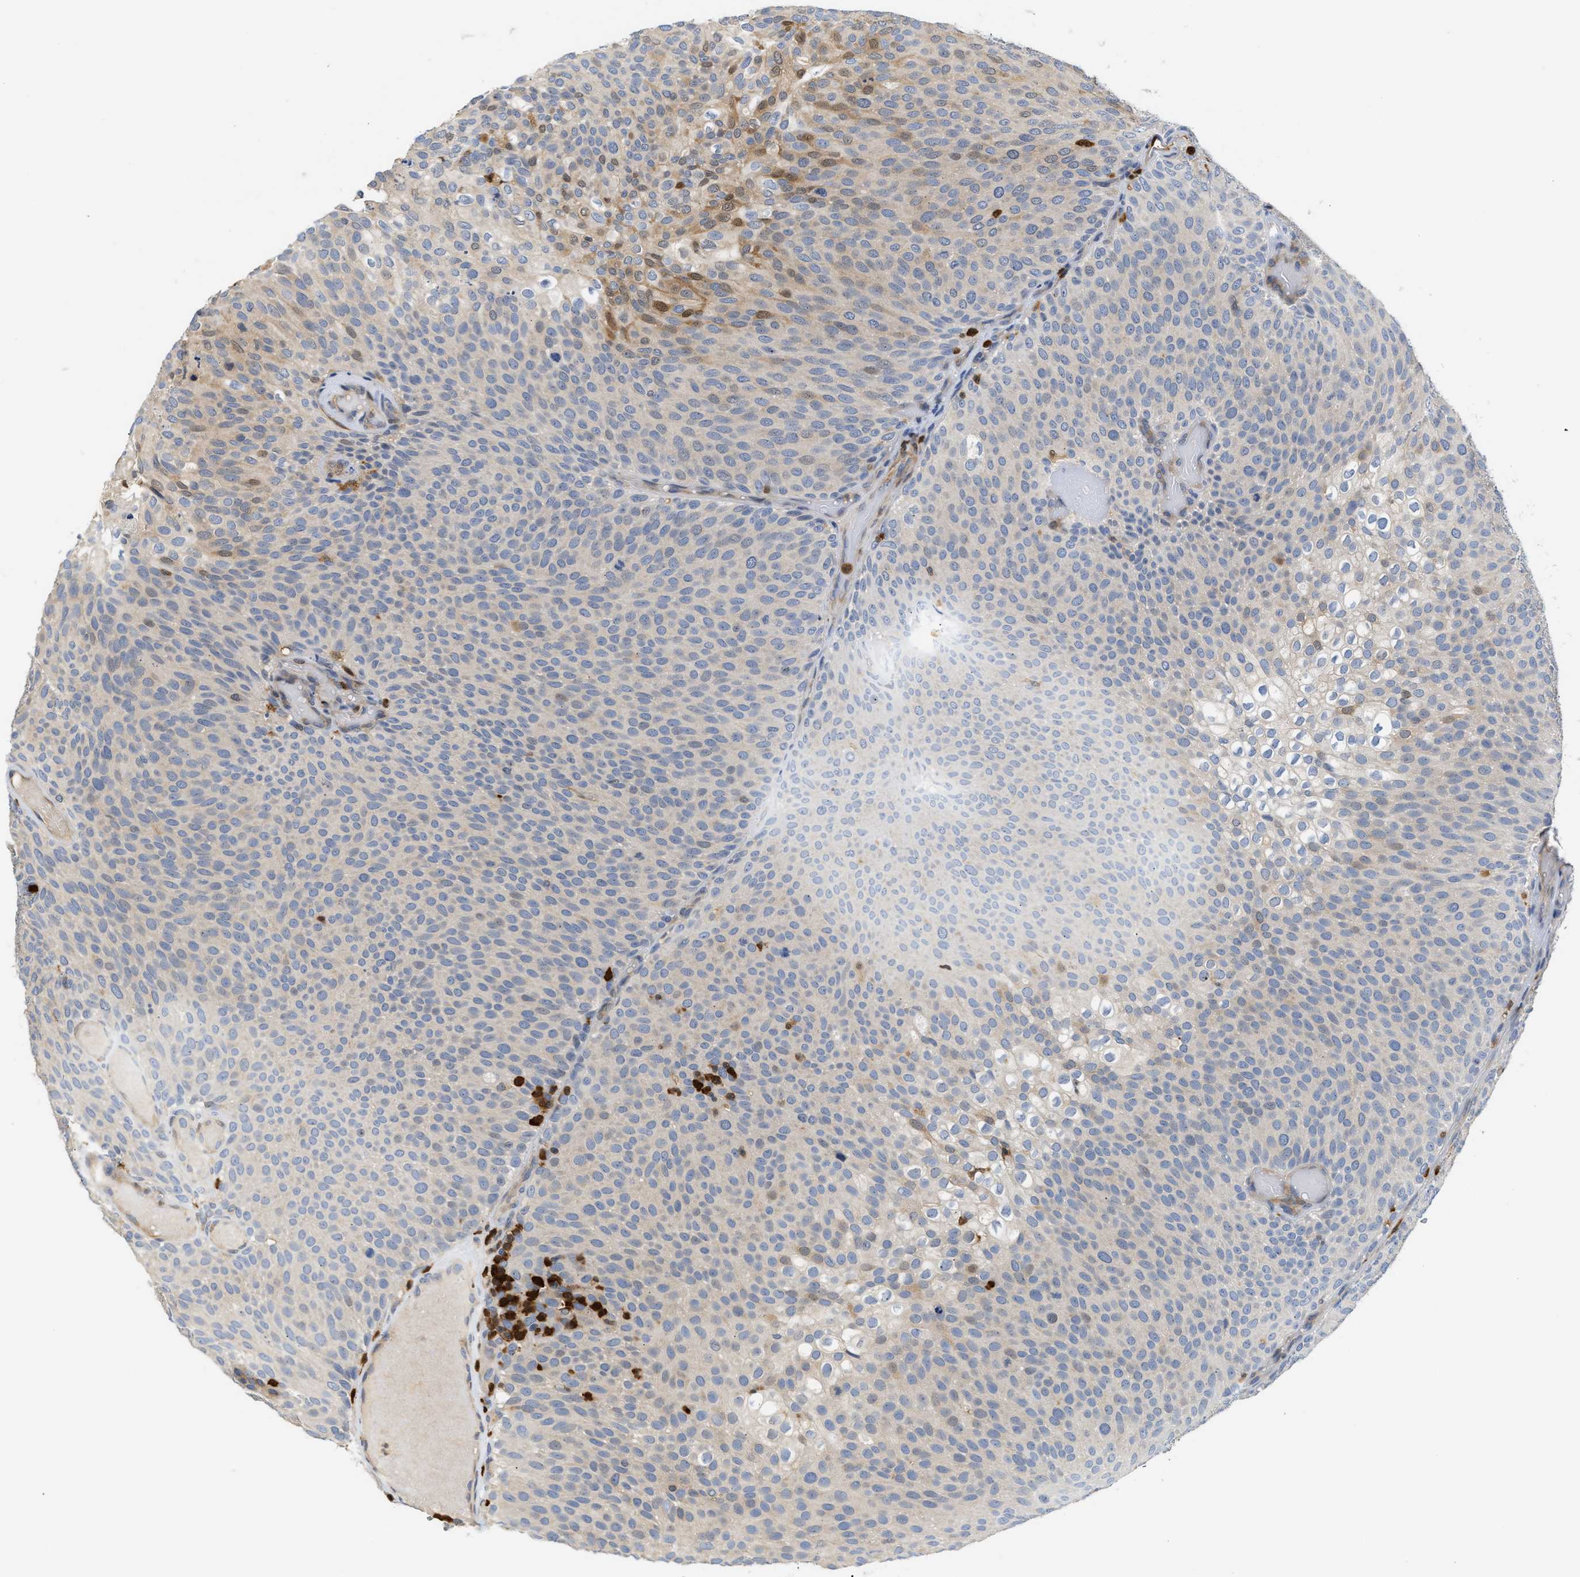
{"staining": {"intensity": "moderate", "quantity": "<25%", "location": "cytoplasmic/membranous,nuclear"}, "tissue": "urothelial cancer", "cell_type": "Tumor cells", "image_type": "cancer", "snomed": [{"axis": "morphology", "description": "Urothelial carcinoma, Low grade"}, {"axis": "topography", "description": "Urinary bladder"}], "caption": "About <25% of tumor cells in urothelial cancer exhibit moderate cytoplasmic/membranous and nuclear protein staining as visualized by brown immunohistochemical staining.", "gene": "SLIT2", "patient": {"sex": "male", "age": 78}}